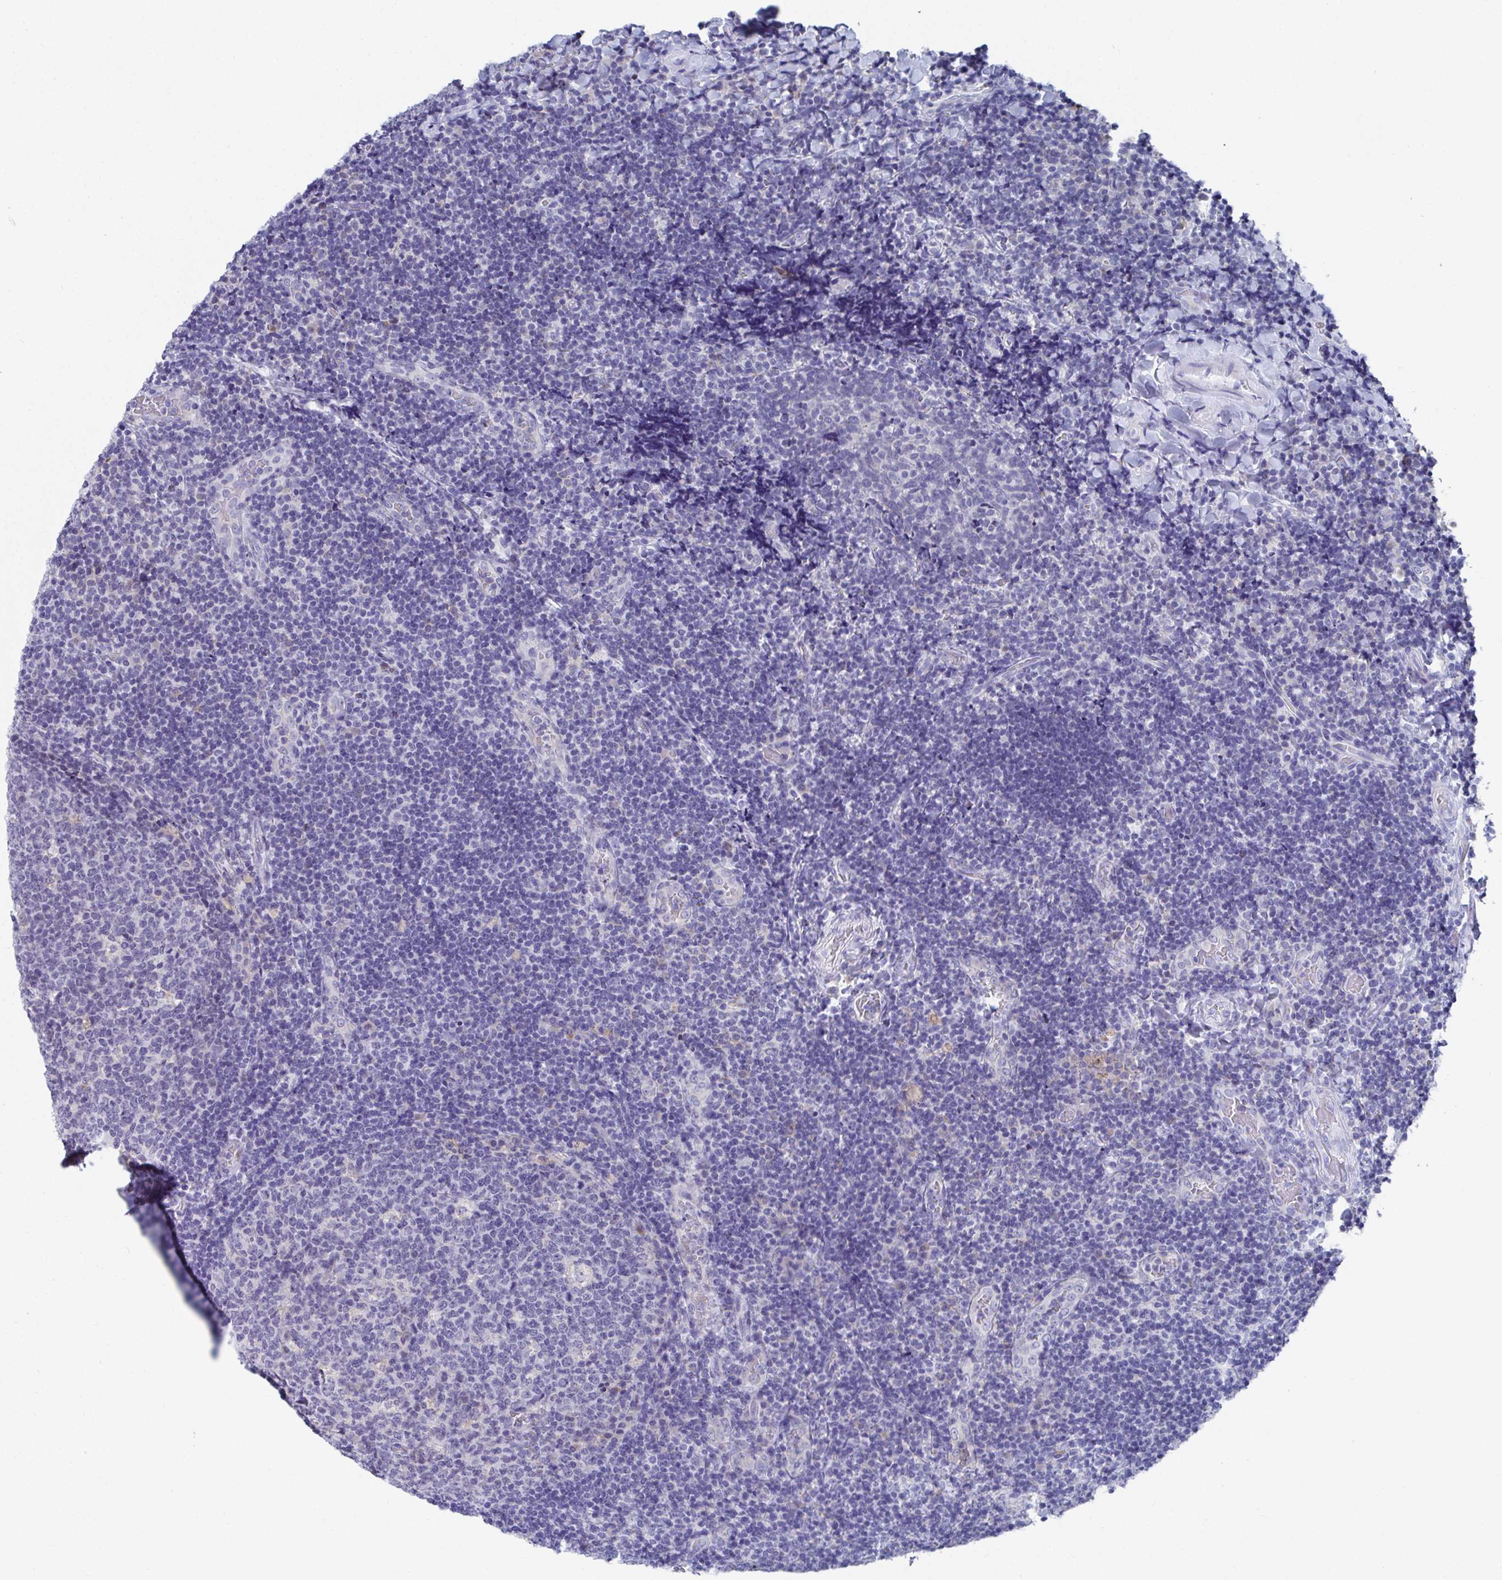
{"staining": {"intensity": "negative", "quantity": "none", "location": "none"}, "tissue": "tonsil", "cell_type": "Germinal center cells", "image_type": "normal", "snomed": [{"axis": "morphology", "description": "Normal tissue, NOS"}, {"axis": "topography", "description": "Tonsil"}], "caption": "The image displays no significant positivity in germinal center cells of tonsil. (Stains: DAB immunohistochemistry (IHC) with hematoxylin counter stain, Microscopy: brightfield microscopy at high magnification).", "gene": "TAS2R39", "patient": {"sex": "male", "age": 17}}